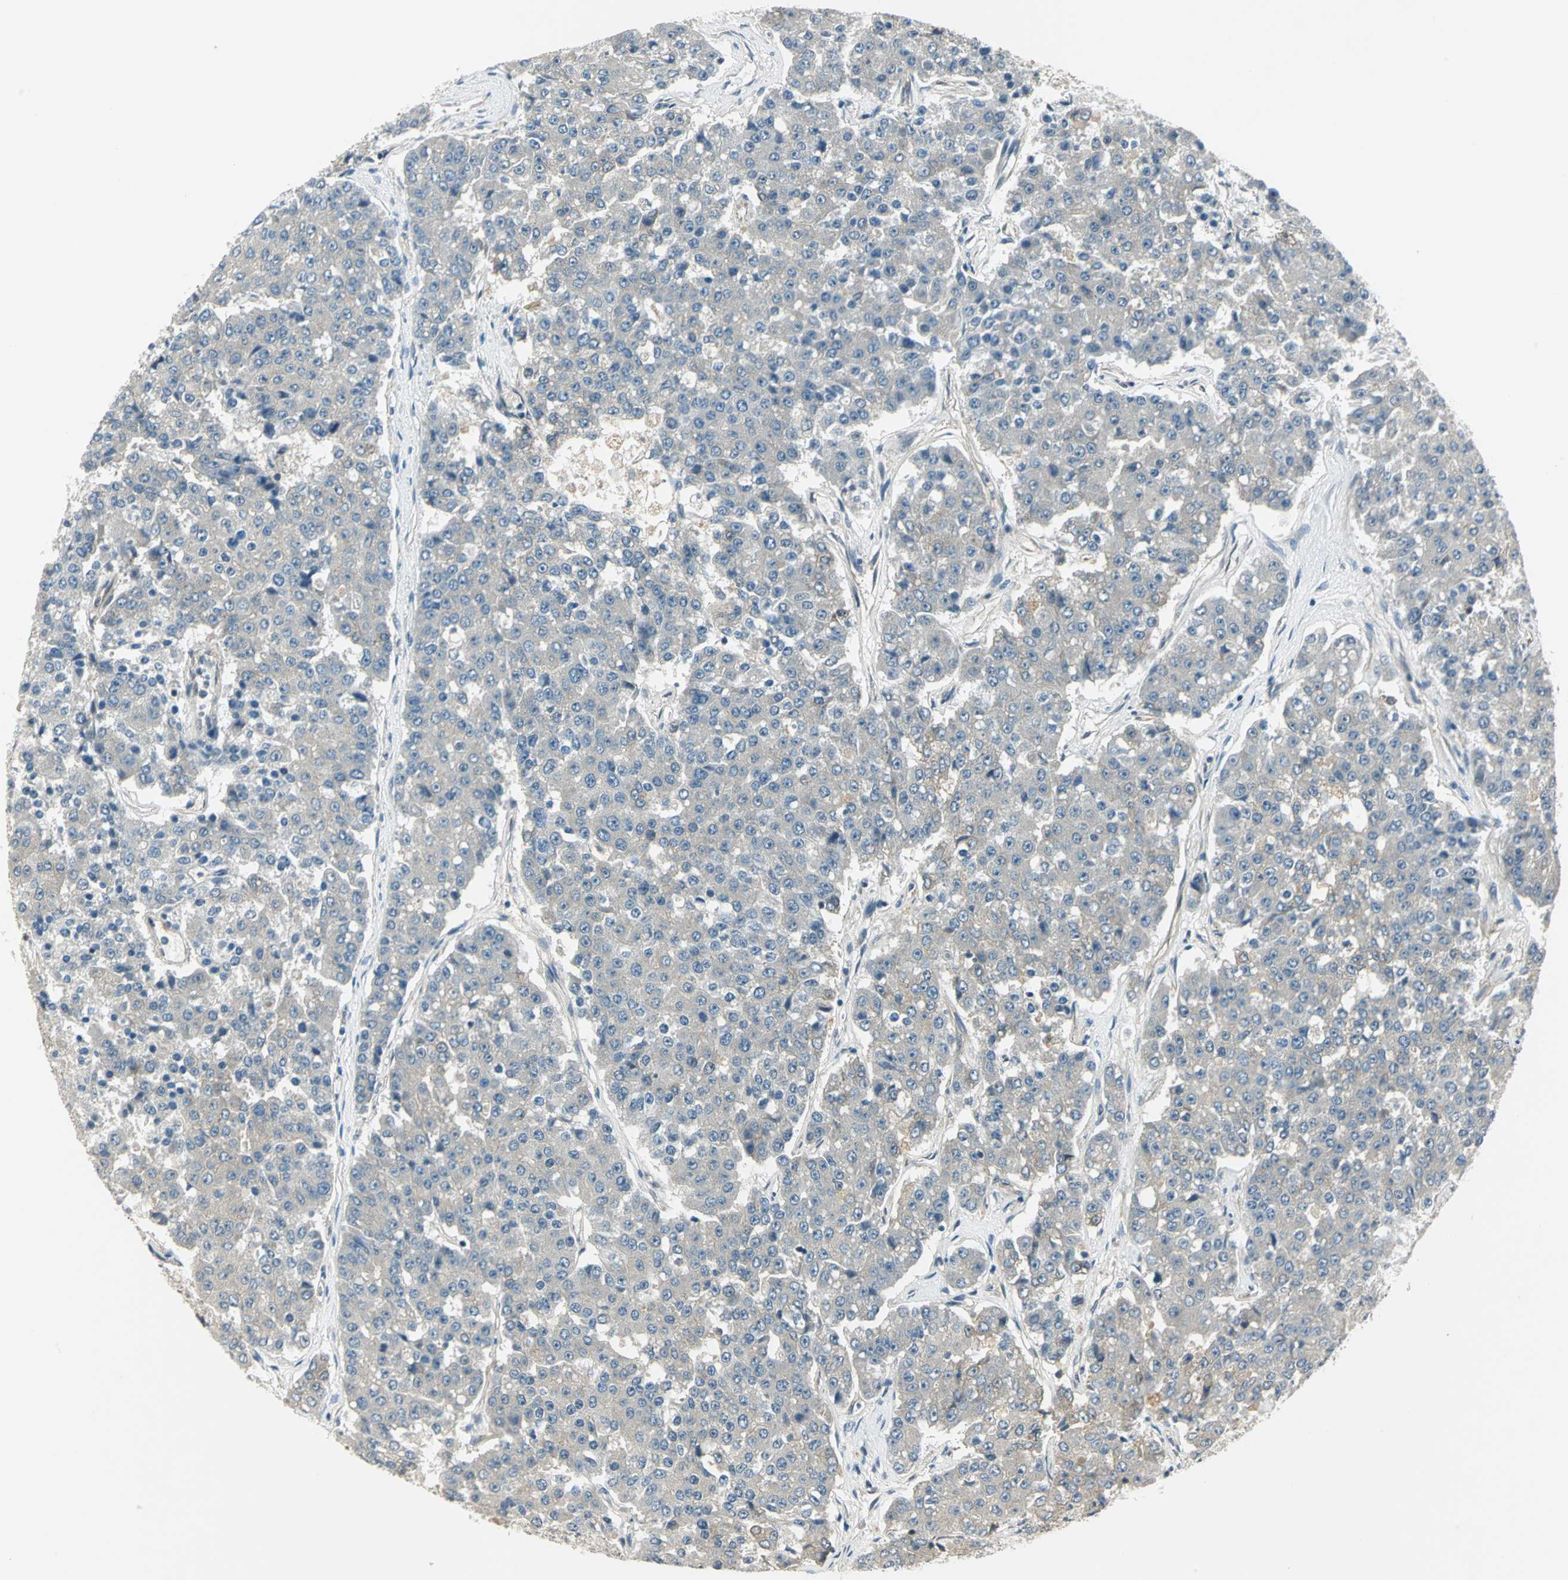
{"staining": {"intensity": "weak", "quantity": "<25%", "location": "cytoplasmic/membranous"}, "tissue": "pancreatic cancer", "cell_type": "Tumor cells", "image_type": "cancer", "snomed": [{"axis": "morphology", "description": "Adenocarcinoma, NOS"}, {"axis": "topography", "description": "Pancreas"}], "caption": "Immunohistochemistry (IHC) micrograph of neoplastic tissue: human adenocarcinoma (pancreatic) stained with DAB (3,3'-diaminobenzidine) demonstrates no significant protein expression in tumor cells.", "gene": "PRKAA1", "patient": {"sex": "male", "age": 50}}